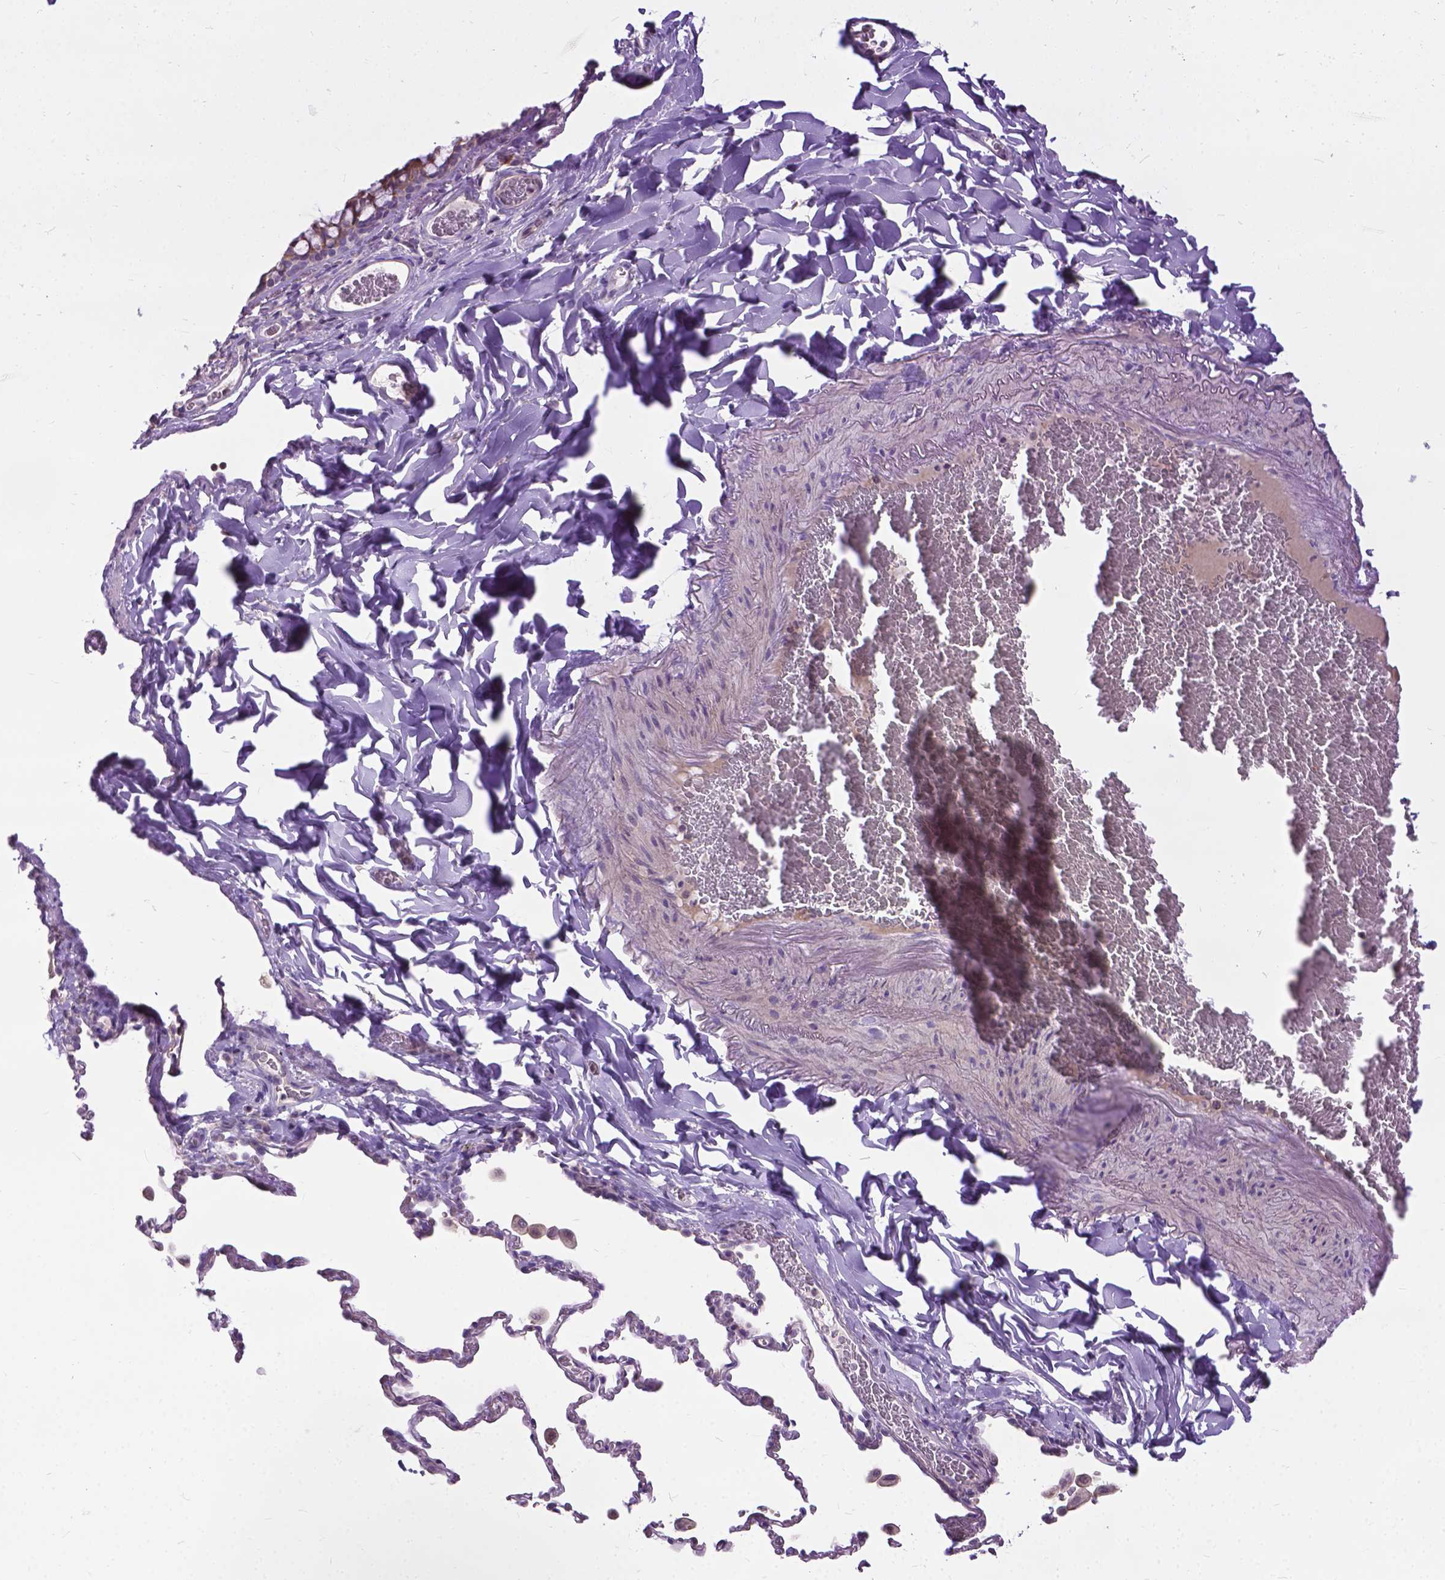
{"staining": {"intensity": "weak", "quantity": "<25%", "location": "cytoplasmic/membranous"}, "tissue": "bronchus", "cell_type": "Respiratory epithelial cells", "image_type": "normal", "snomed": [{"axis": "morphology", "description": "Normal tissue, NOS"}, {"axis": "topography", "description": "Bronchus"}, {"axis": "topography", "description": "Lung"}], "caption": "This is an immunohistochemistry micrograph of benign bronchus. There is no positivity in respiratory epithelial cells.", "gene": "JAK3", "patient": {"sex": "male", "age": 54}}